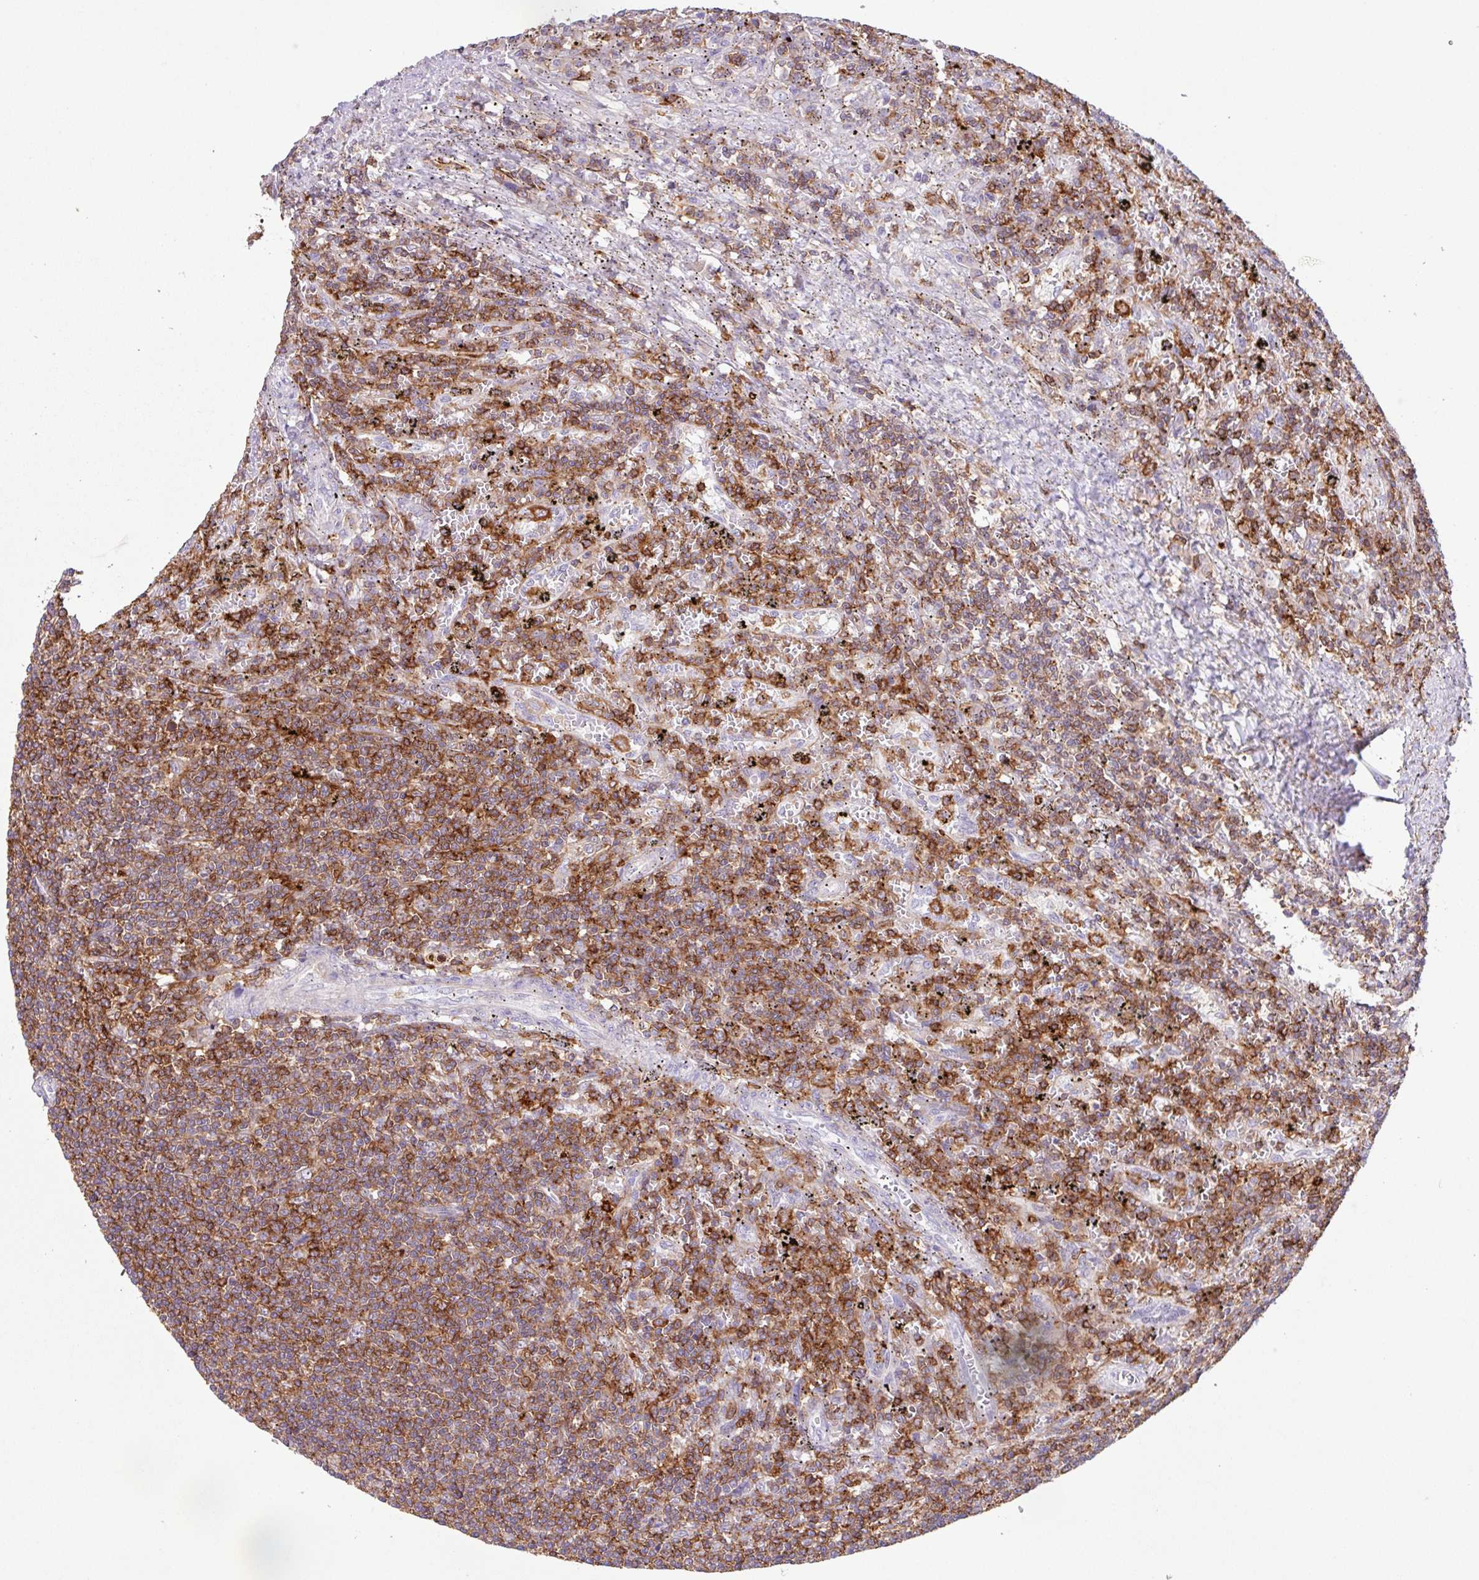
{"staining": {"intensity": "moderate", "quantity": ">75%", "location": "cytoplasmic/membranous"}, "tissue": "lymphoma", "cell_type": "Tumor cells", "image_type": "cancer", "snomed": [{"axis": "morphology", "description": "Malignant lymphoma, non-Hodgkin's type, Low grade"}, {"axis": "topography", "description": "Spleen"}], "caption": "Human low-grade malignant lymphoma, non-Hodgkin's type stained with a brown dye exhibits moderate cytoplasmic/membranous positive positivity in about >75% of tumor cells.", "gene": "PPP1R18", "patient": {"sex": "male", "age": 76}}